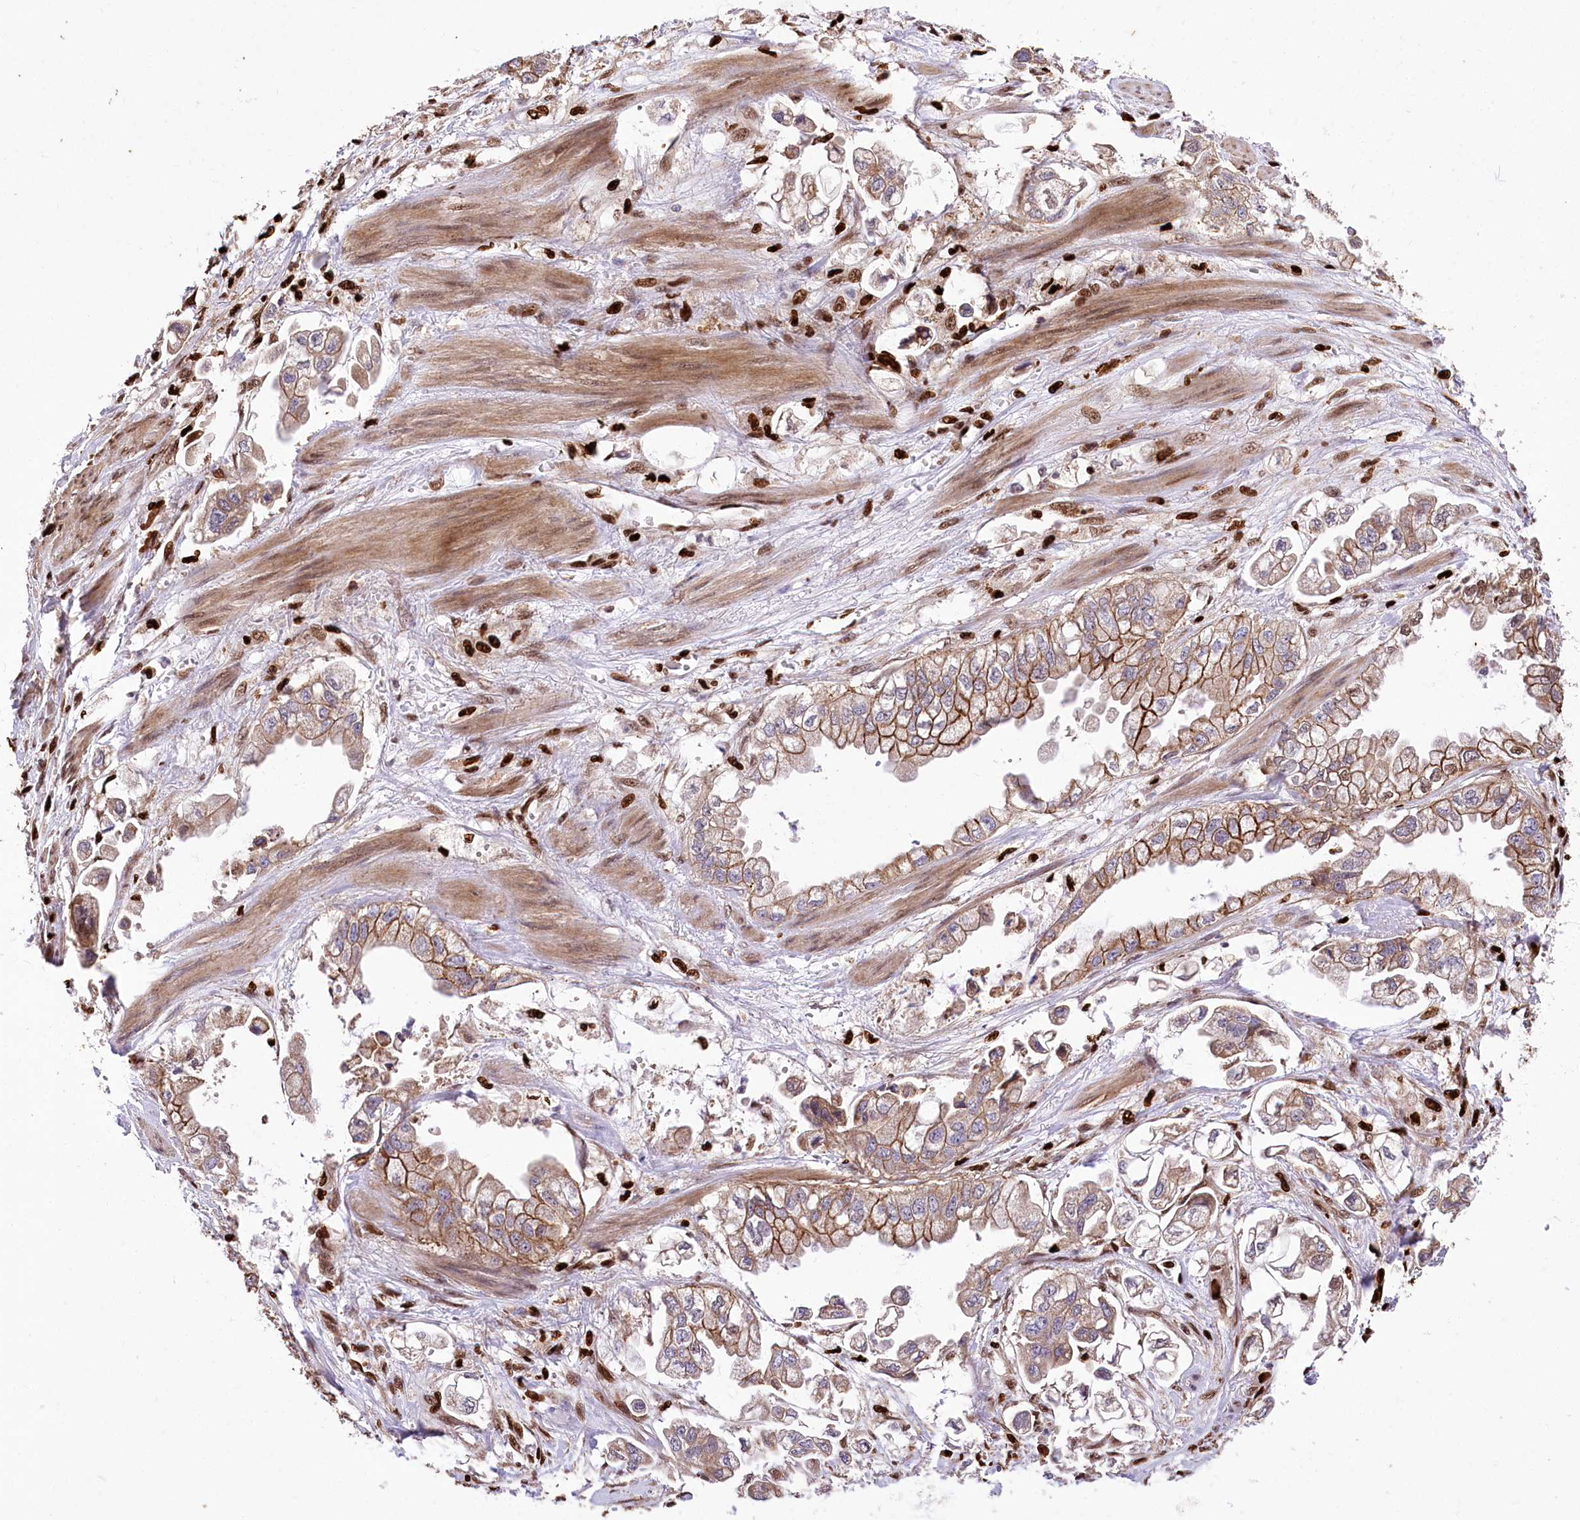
{"staining": {"intensity": "moderate", "quantity": ">75%", "location": "cytoplasmic/membranous"}, "tissue": "stomach cancer", "cell_type": "Tumor cells", "image_type": "cancer", "snomed": [{"axis": "morphology", "description": "Adenocarcinoma, NOS"}, {"axis": "topography", "description": "Stomach"}], "caption": "Adenocarcinoma (stomach) was stained to show a protein in brown. There is medium levels of moderate cytoplasmic/membranous staining in about >75% of tumor cells.", "gene": "FIGN", "patient": {"sex": "male", "age": 62}}